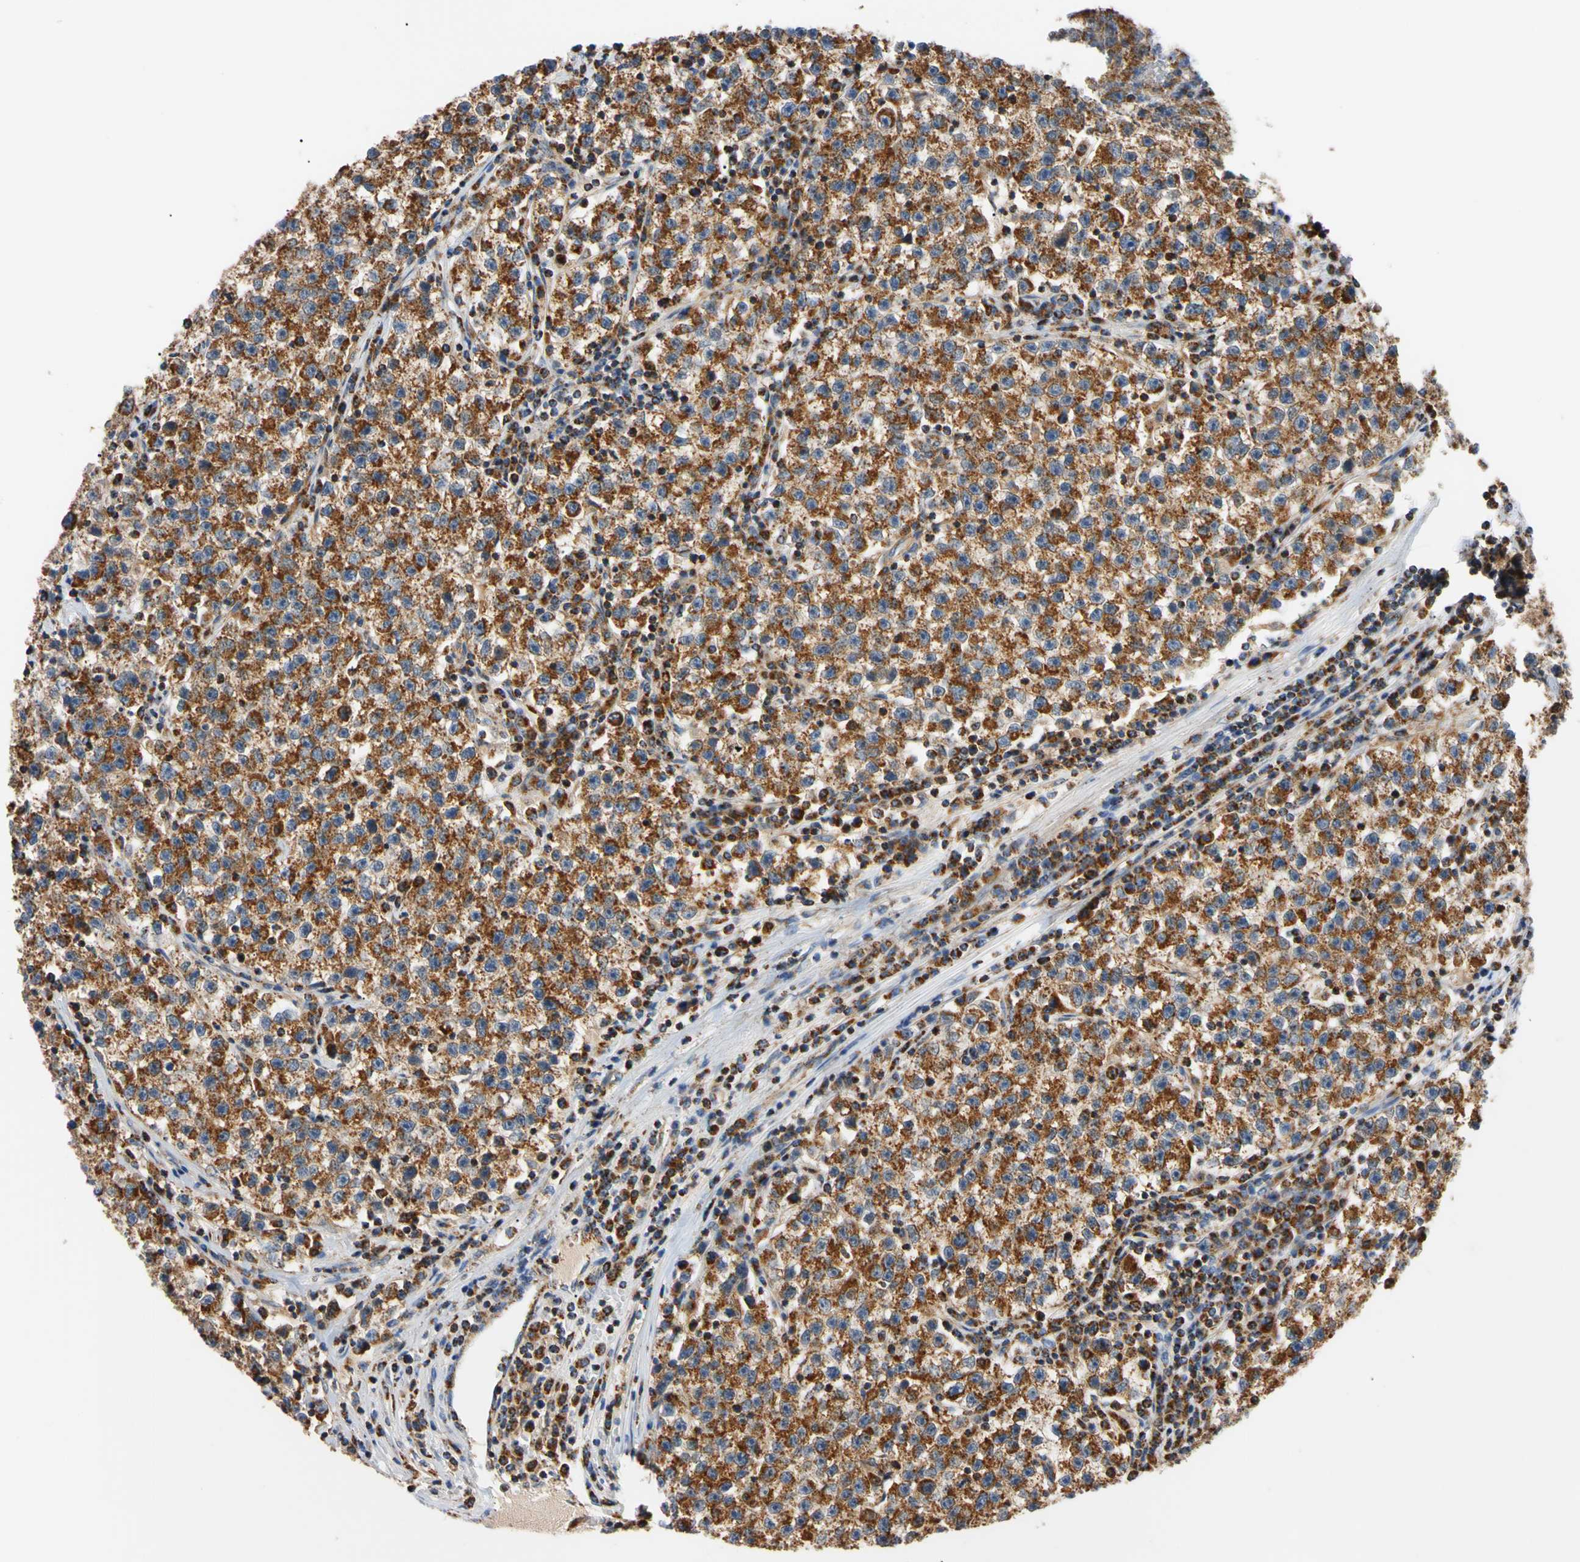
{"staining": {"intensity": "strong", "quantity": ">75%", "location": "cytoplasmic/membranous"}, "tissue": "testis cancer", "cell_type": "Tumor cells", "image_type": "cancer", "snomed": [{"axis": "morphology", "description": "Seminoma, NOS"}, {"axis": "topography", "description": "Testis"}], "caption": "Testis seminoma tissue demonstrates strong cytoplasmic/membranous positivity in about >75% of tumor cells (DAB (3,3'-diaminobenzidine) IHC with brightfield microscopy, high magnification).", "gene": "CLPP", "patient": {"sex": "male", "age": 22}}